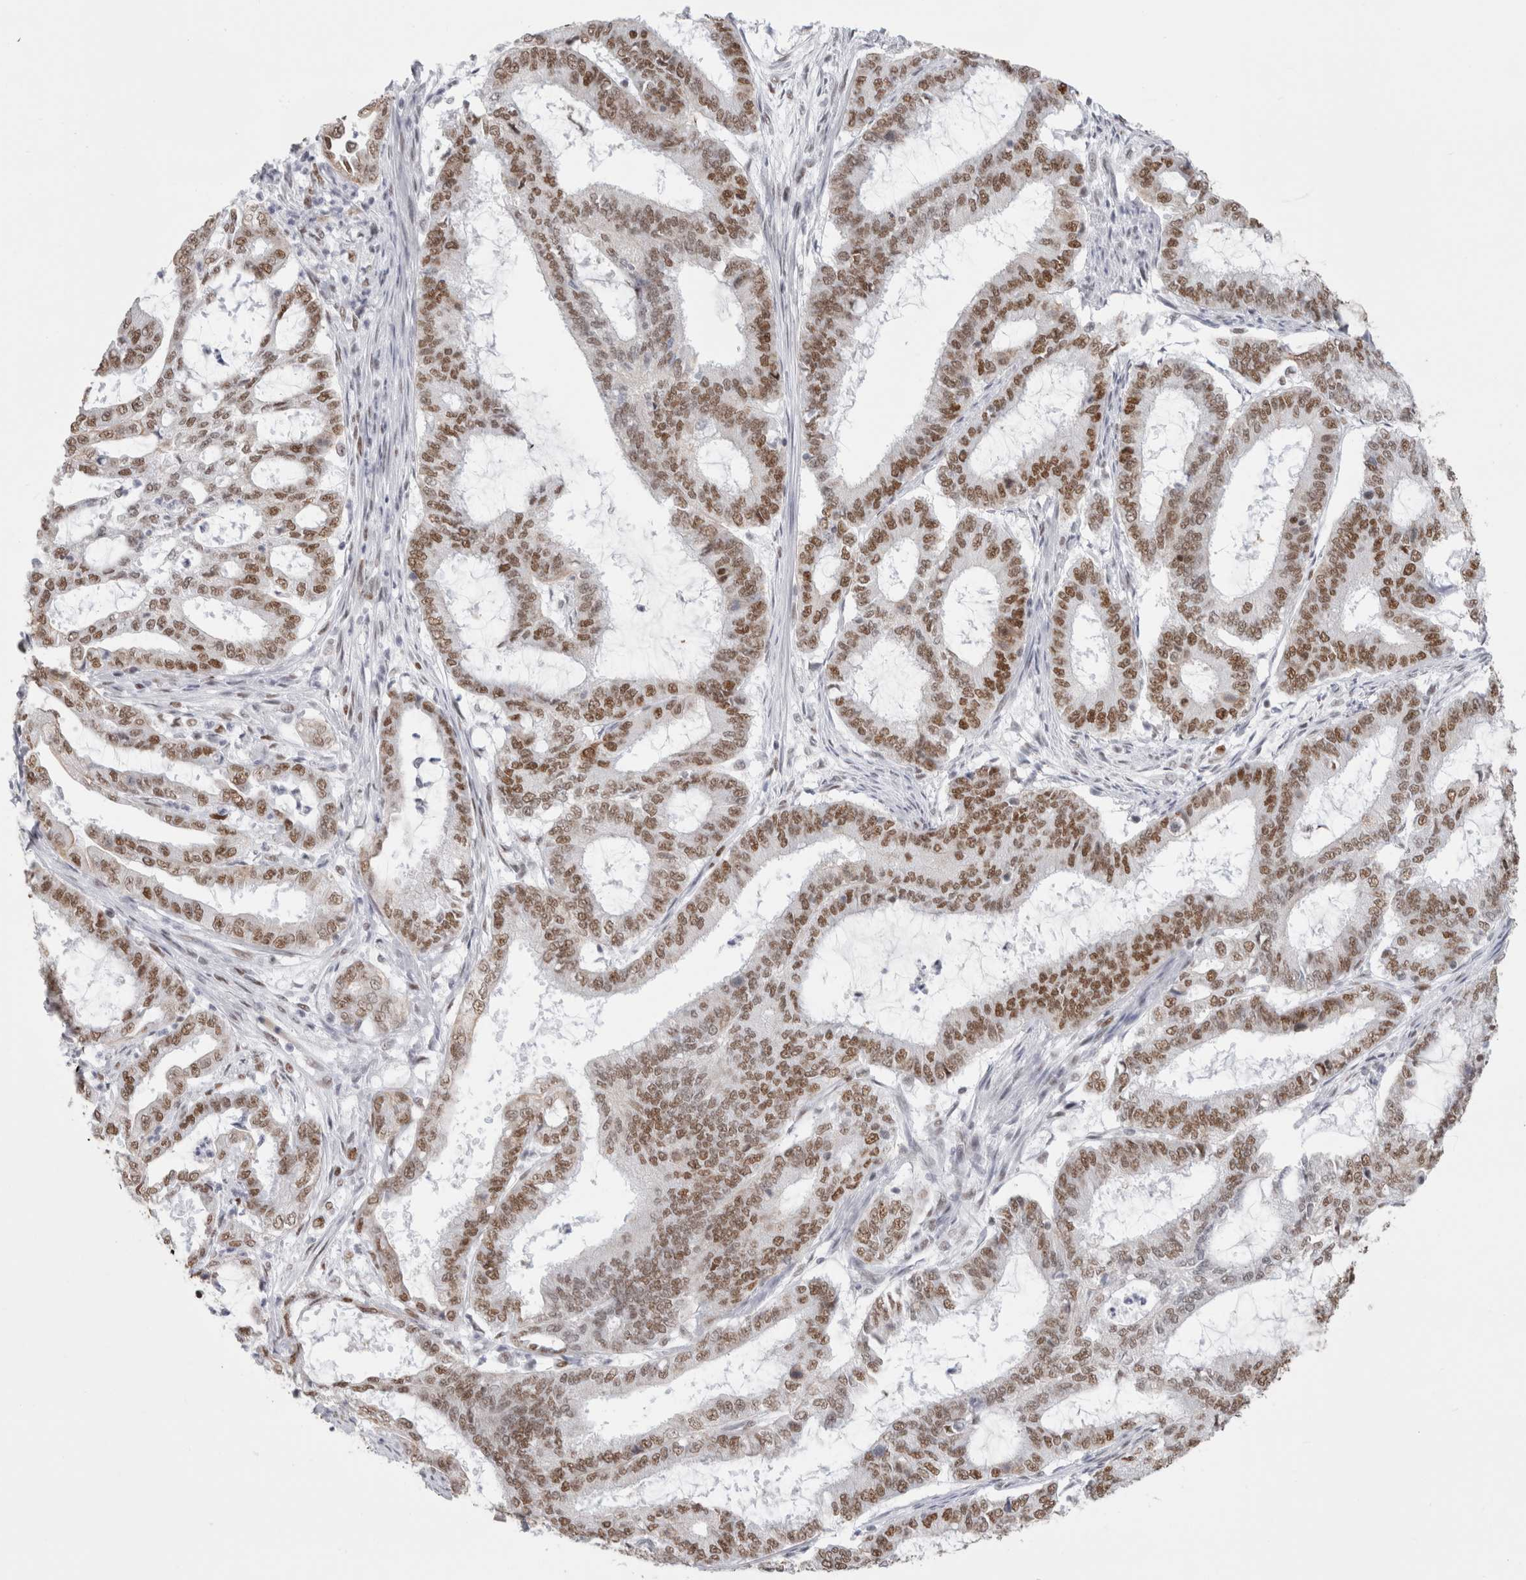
{"staining": {"intensity": "moderate", "quantity": ">75%", "location": "nuclear"}, "tissue": "endometrial cancer", "cell_type": "Tumor cells", "image_type": "cancer", "snomed": [{"axis": "morphology", "description": "Adenocarcinoma, NOS"}, {"axis": "topography", "description": "Endometrium"}], "caption": "Brown immunohistochemical staining in adenocarcinoma (endometrial) shows moderate nuclear positivity in about >75% of tumor cells. The protein is shown in brown color, while the nuclei are stained blue.", "gene": "SMARCC1", "patient": {"sex": "female", "age": 51}}